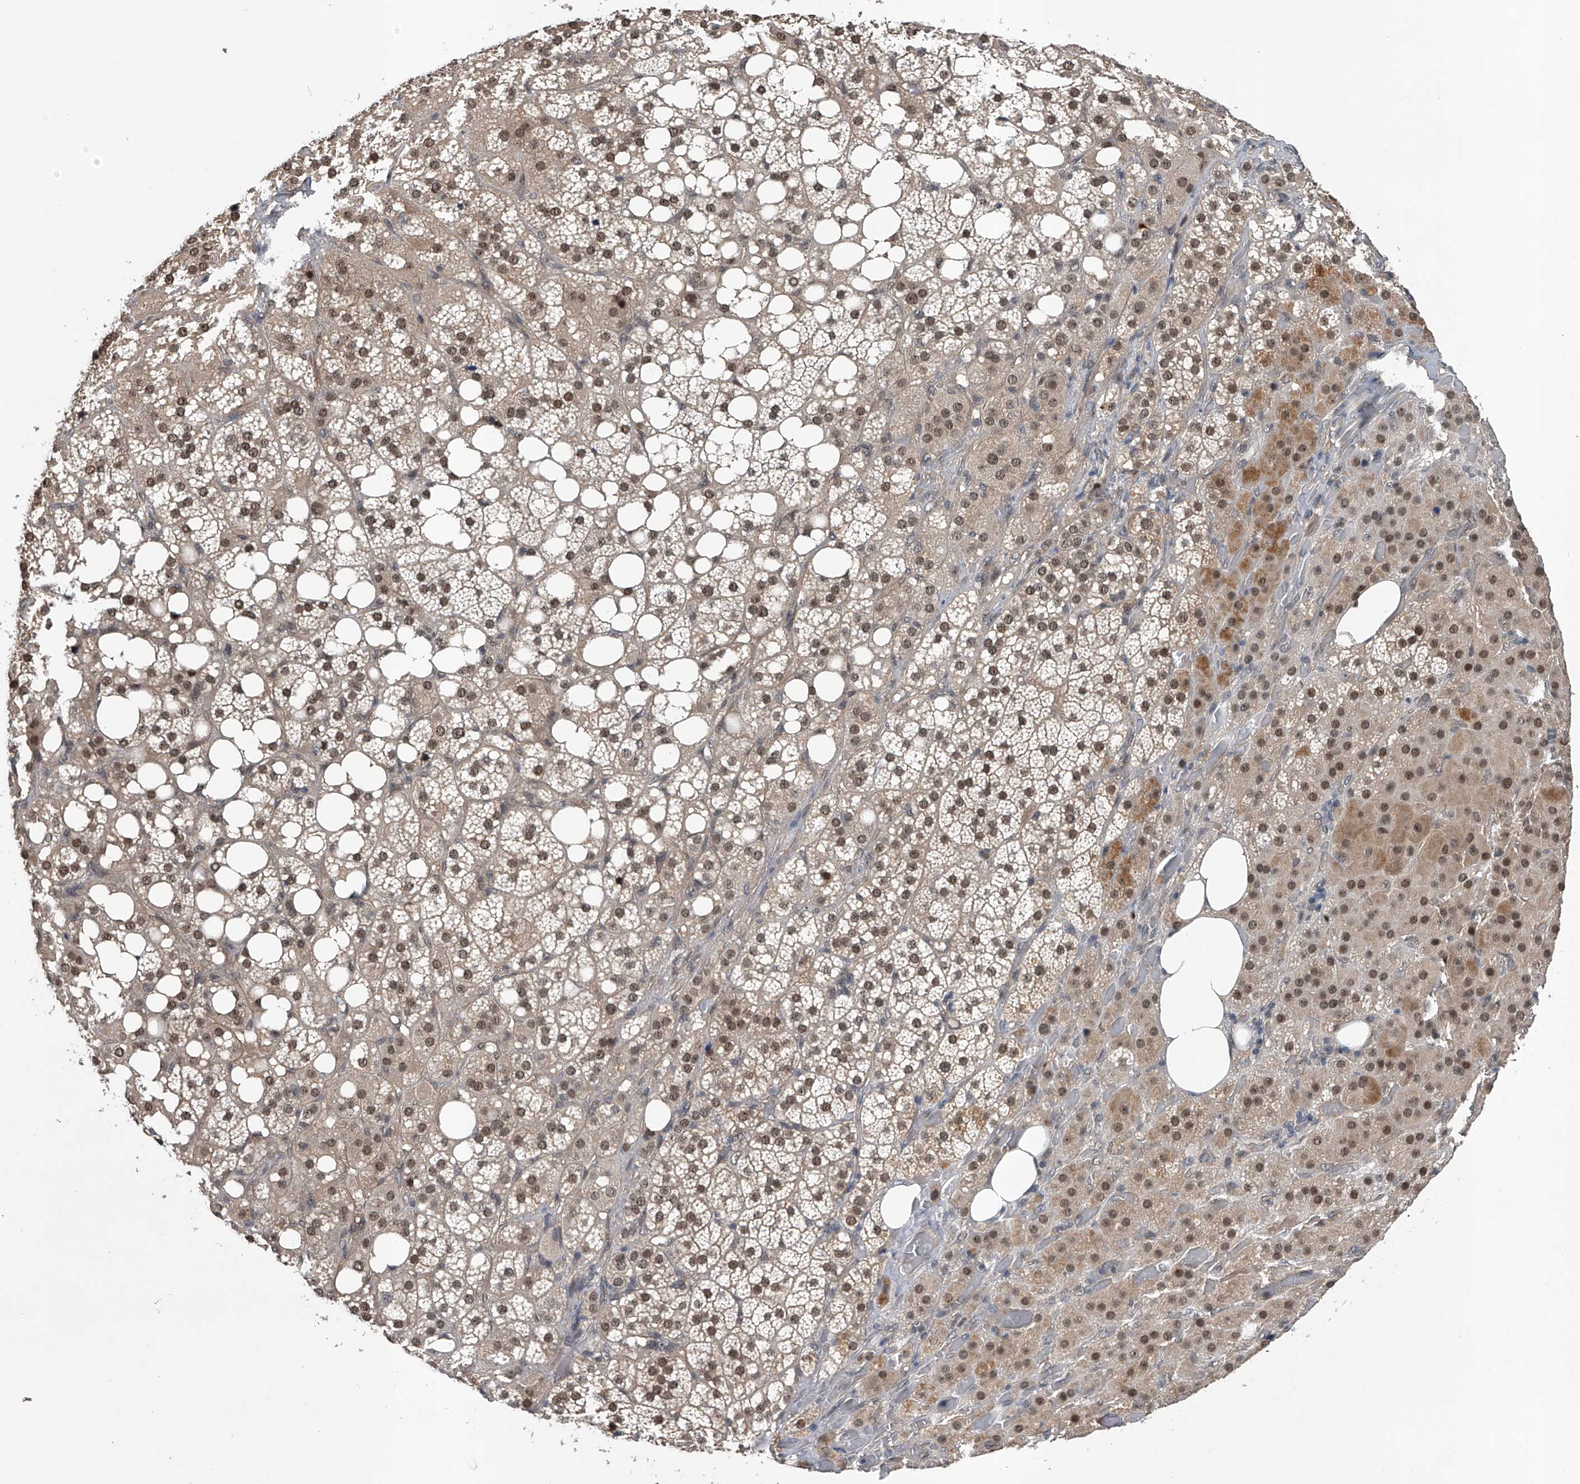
{"staining": {"intensity": "moderate", "quantity": ">75%", "location": "cytoplasmic/membranous,nuclear"}, "tissue": "adrenal gland", "cell_type": "Glandular cells", "image_type": "normal", "snomed": [{"axis": "morphology", "description": "Normal tissue, NOS"}, {"axis": "topography", "description": "Adrenal gland"}], "caption": "The image exhibits staining of unremarkable adrenal gland, revealing moderate cytoplasmic/membranous,nuclear protein staining (brown color) within glandular cells. Nuclei are stained in blue.", "gene": "SLC12A8", "patient": {"sex": "female", "age": 59}}